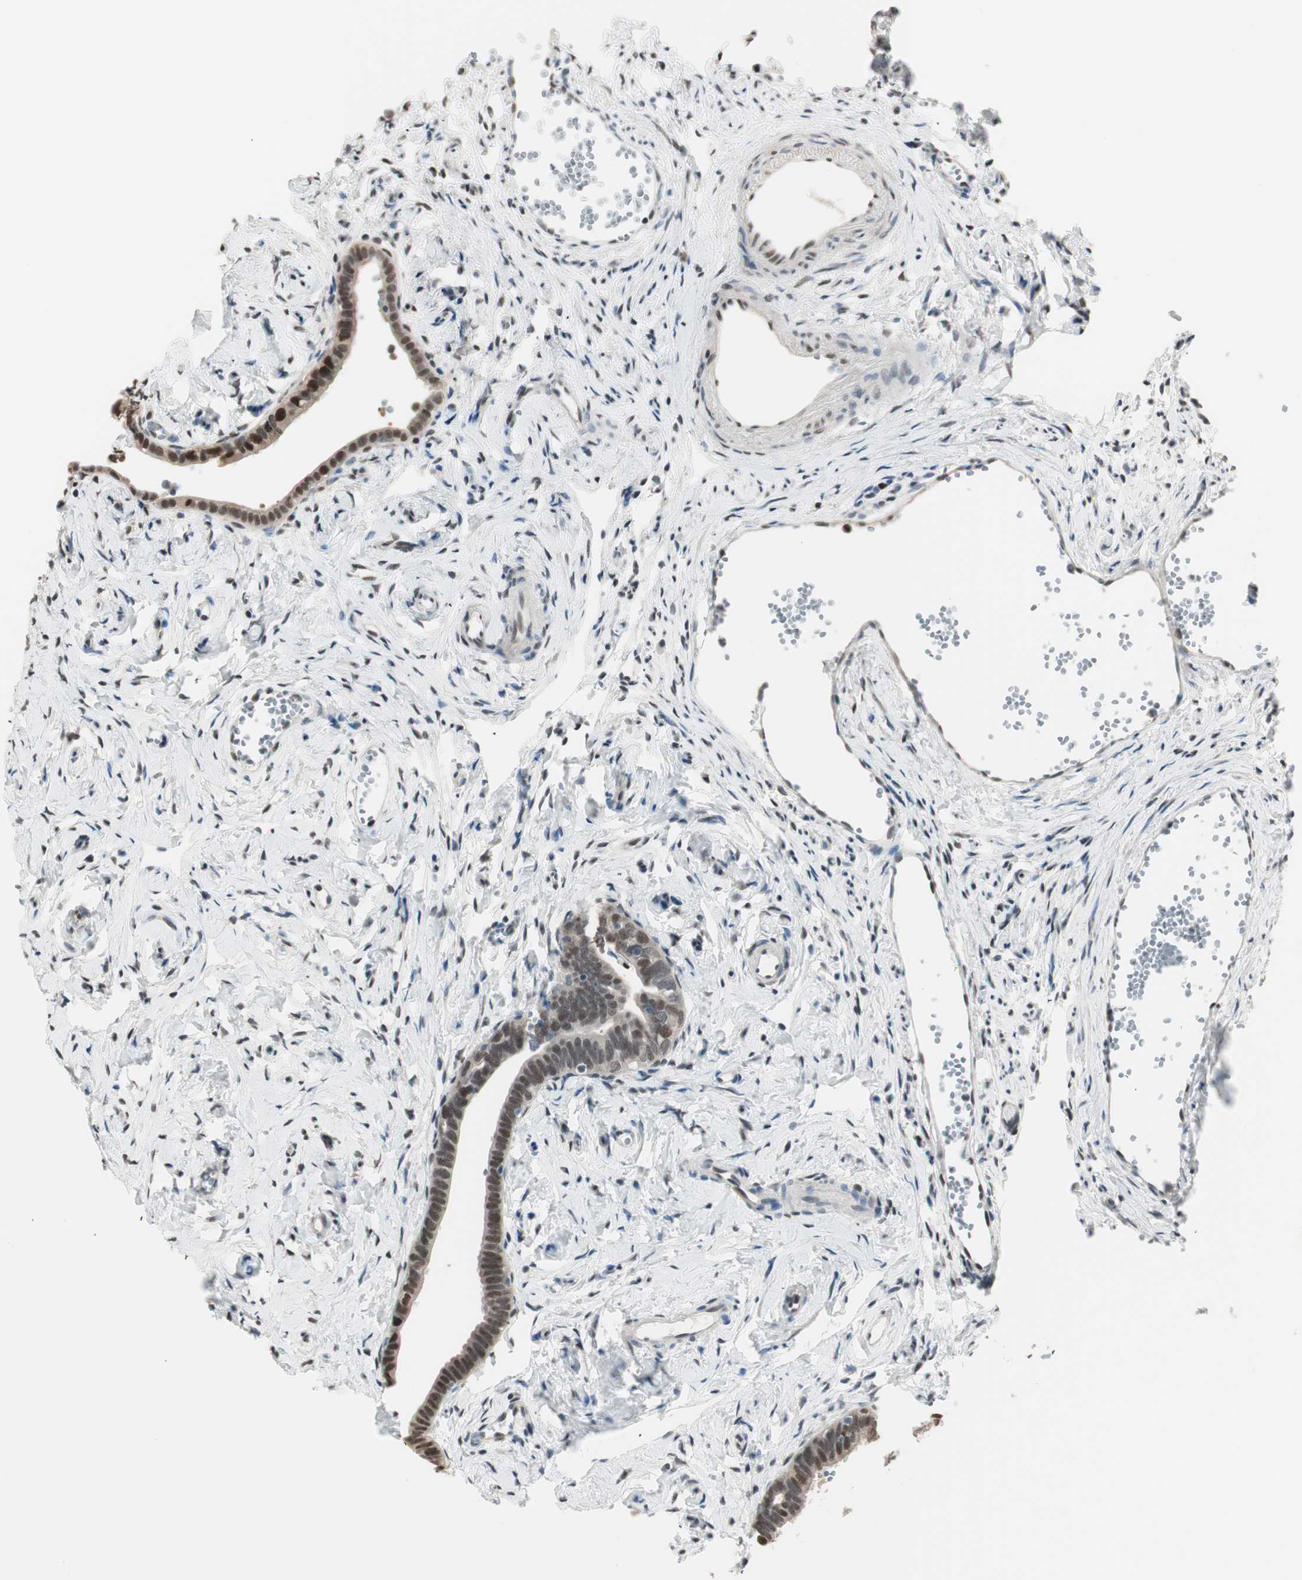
{"staining": {"intensity": "strong", "quantity": ">75%", "location": "nuclear"}, "tissue": "fallopian tube", "cell_type": "Glandular cells", "image_type": "normal", "snomed": [{"axis": "morphology", "description": "Normal tissue, NOS"}, {"axis": "topography", "description": "Fallopian tube"}], "caption": "Strong nuclear staining is present in approximately >75% of glandular cells in unremarkable fallopian tube.", "gene": "LONP2", "patient": {"sex": "female", "age": 71}}